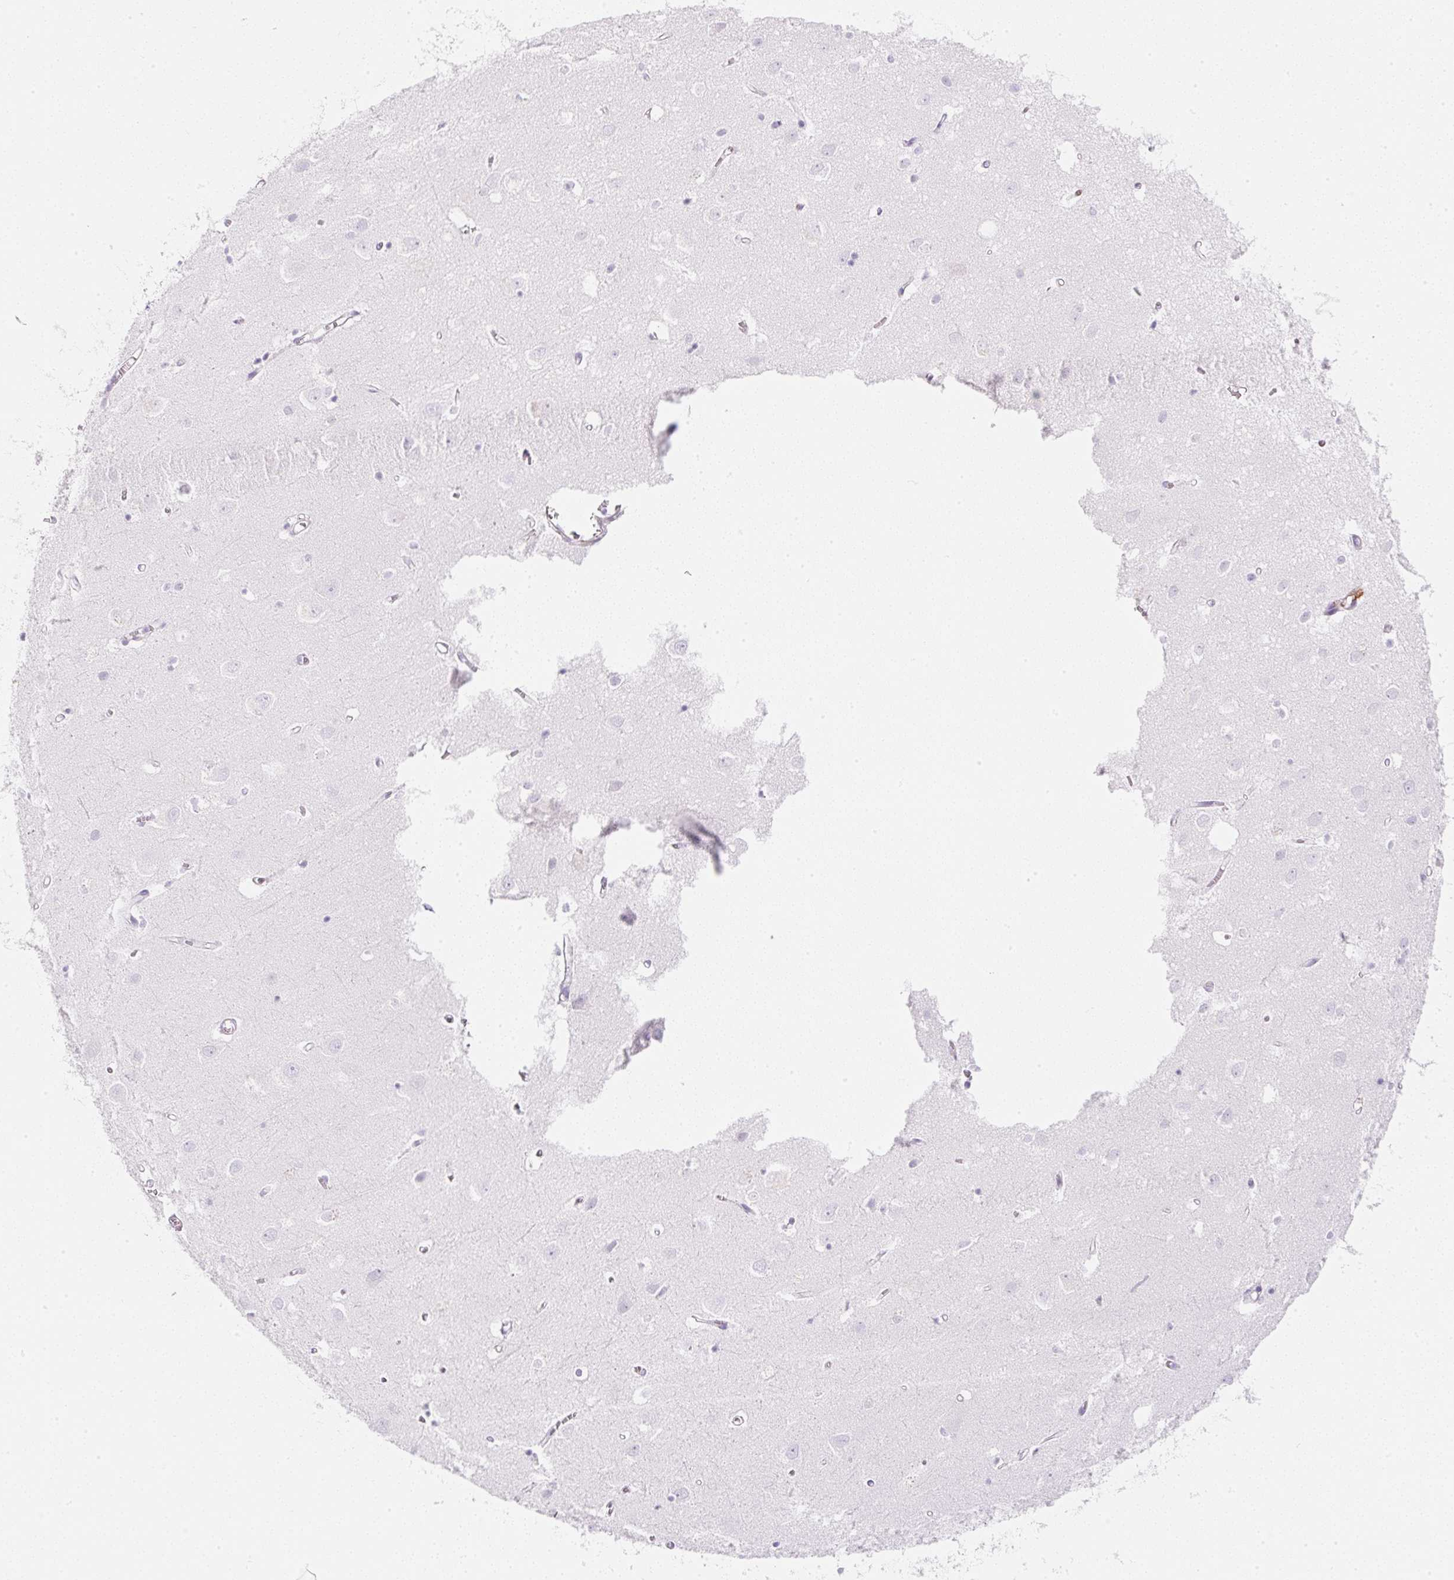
{"staining": {"intensity": "moderate", "quantity": "<25%", "location": "cytoplasmic/membranous"}, "tissue": "cerebral cortex", "cell_type": "Endothelial cells", "image_type": "normal", "snomed": [{"axis": "morphology", "description": "Normal tissue, NOS"}, {"axis": "topography", "description": "Cerebral cortex"}], "caption": "Immunohistochemistry (IHC) of benign human cerebral cortex displays low levels of moderate cytoplasmic/membranous staining in about <25% of endothelial cells. The staining was performed using DAB to visualize the protein expression in brown, while the nuclei were stained in blue with hematoxylin (Magnification: 20x).", "gene": "ZNF689", "patient": {"sex": "male", "age": 70}}